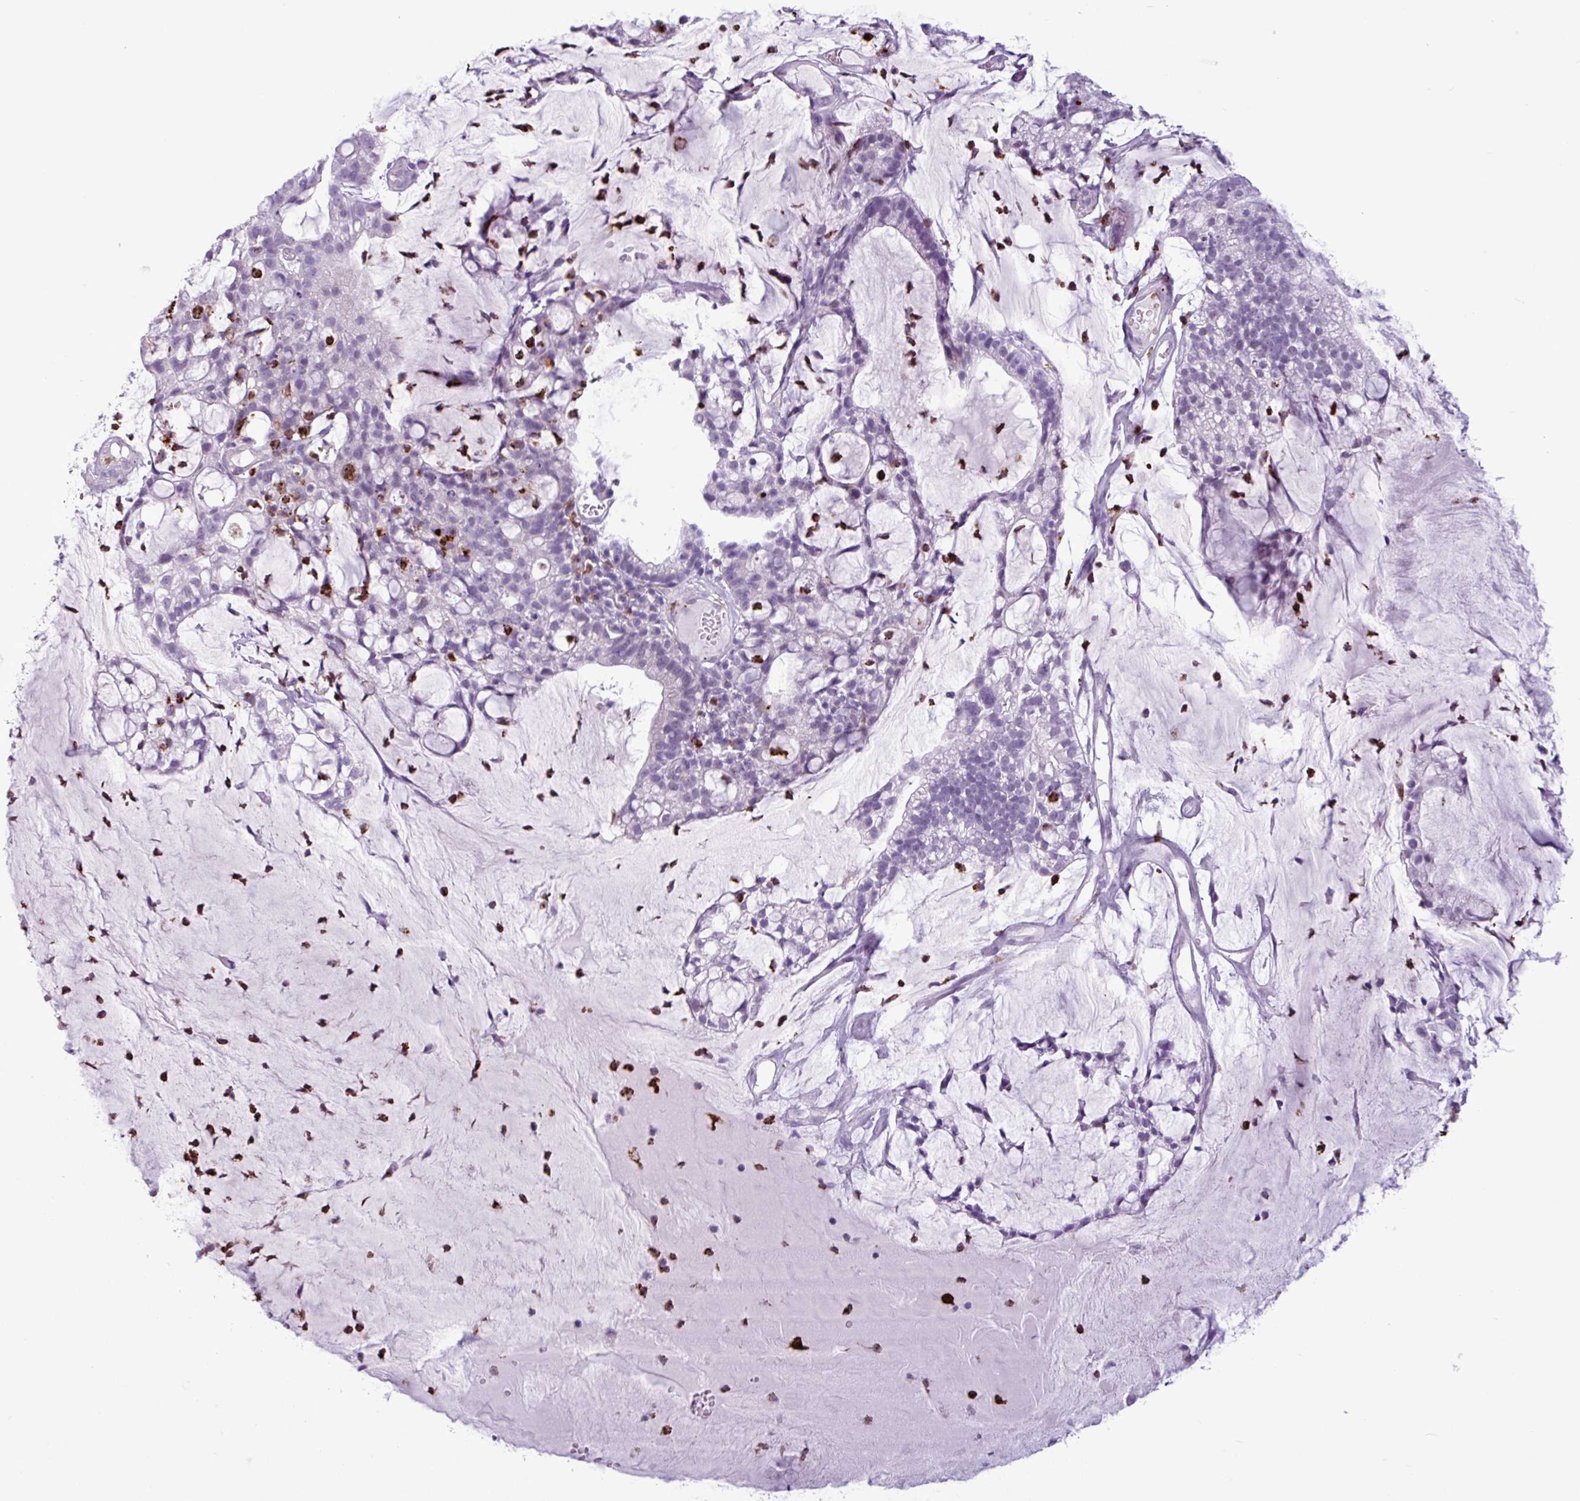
{"staining": {"intensity": "negative", "quantity": "none", "location": "none"}, "tissue": "cervical cancer", "cell_type": "Tumor cells", "image_type": "cancer", "snomed": [{"axis": "morphology", "description": "Adenocarcinoma, NOS"}, {"axis": "topography", "description": "Cervix"}], "caption": "Protein analysis of cervical cancer displays no significant positivity in tumor cells.", "gene": "TMEM178A", "patient": {"sex": "female", "age": 41}}